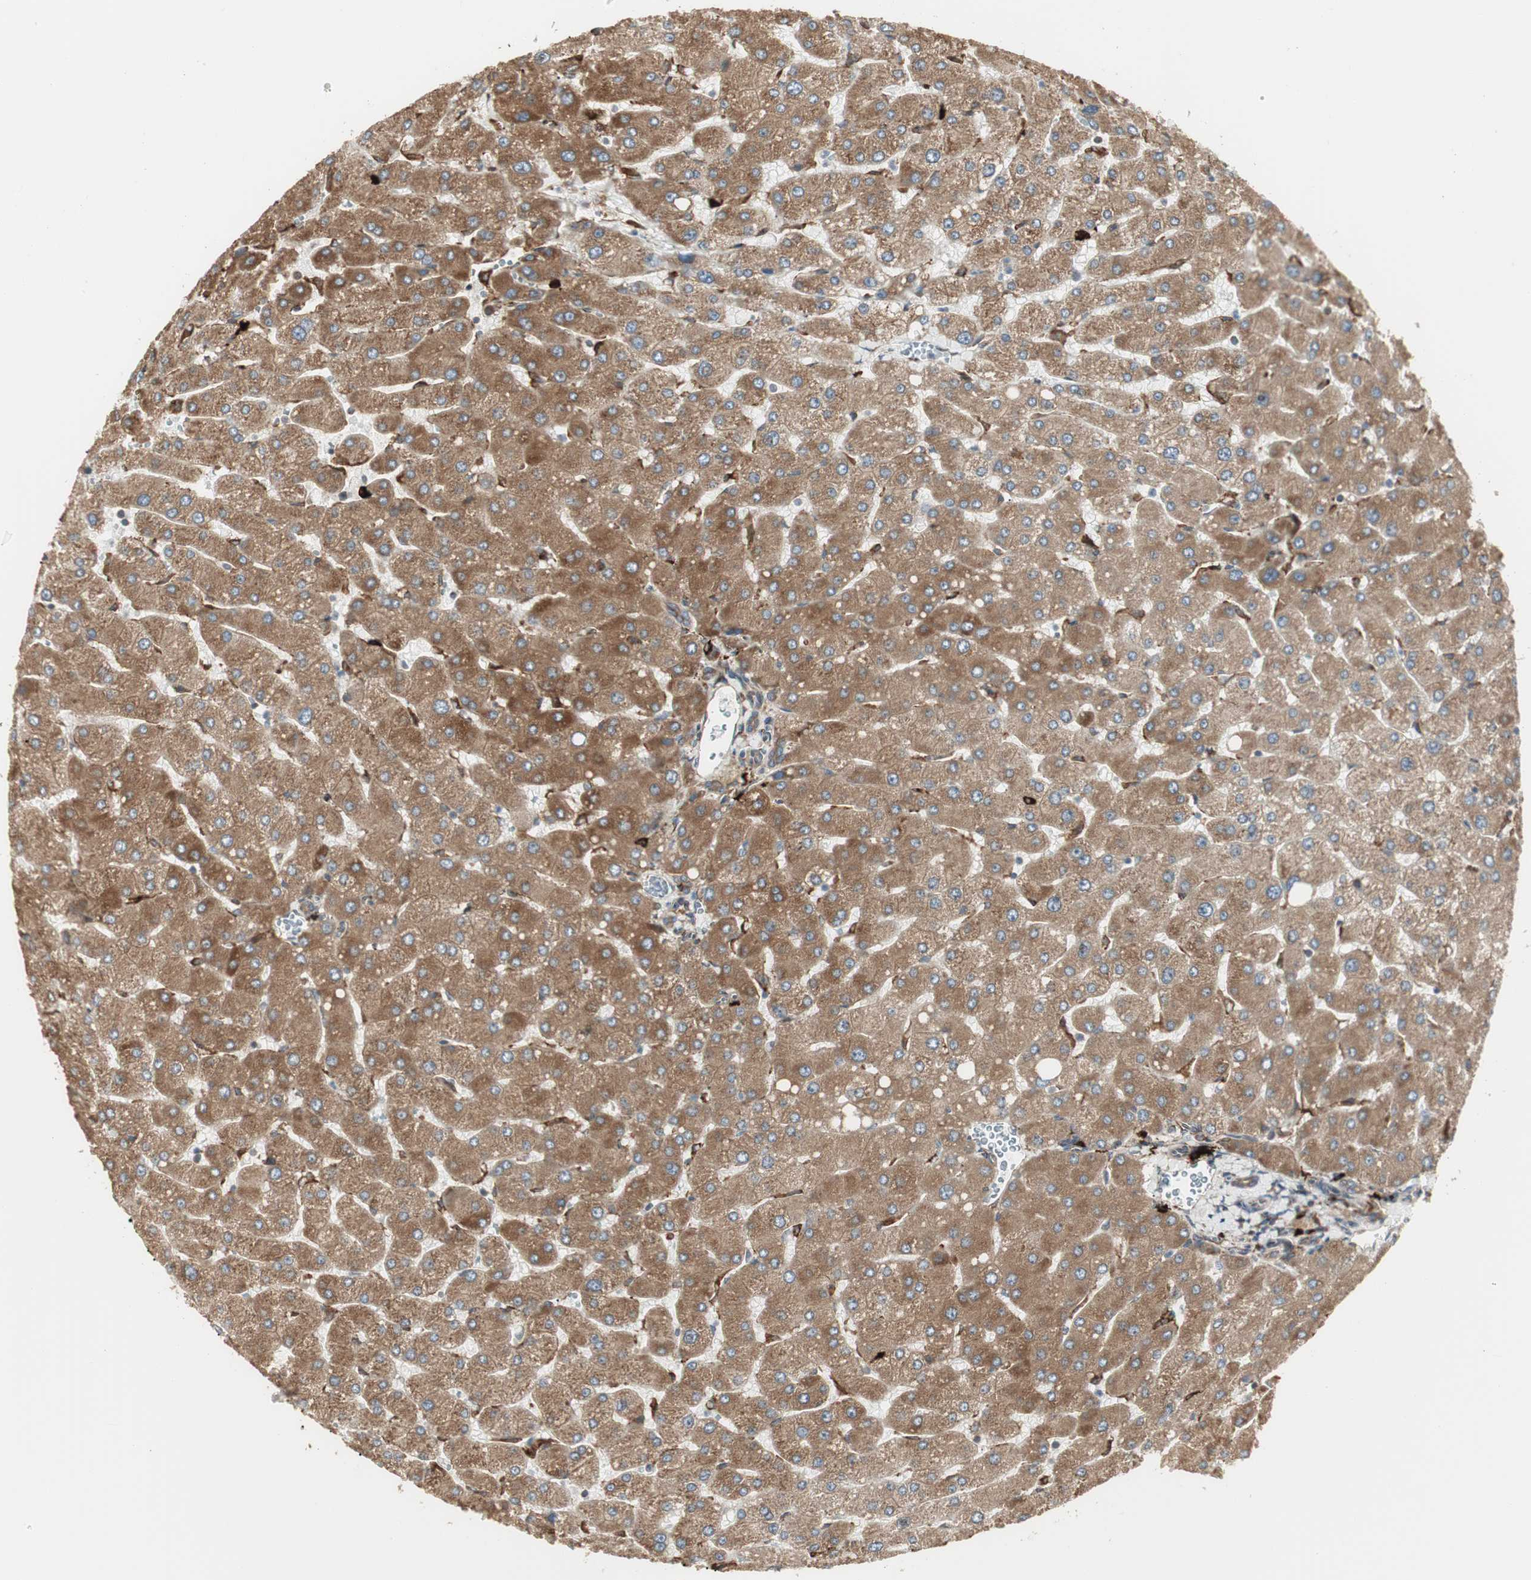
{"staining": {"intensity": "moderate", "quantity": ">75%", "location": "cytoplasmic/membranous"}, "tissue": "liver", "cell_type": "Cholangiocytes", "image_type": "normal", "snomed": [{"axis": "morphology", "description": "Normal tissue, NOS"}, {"axis": "topography", "description": "Liver"}], "caption": "Immunohistochemical staining of benign human liver reveals >75% levels of moderate cytoplasmic/membranous protein positivity in about >75% of cholangiocytes.", "gene": "HSP90B1", "patient": {"sex": "male", "age": 55}}